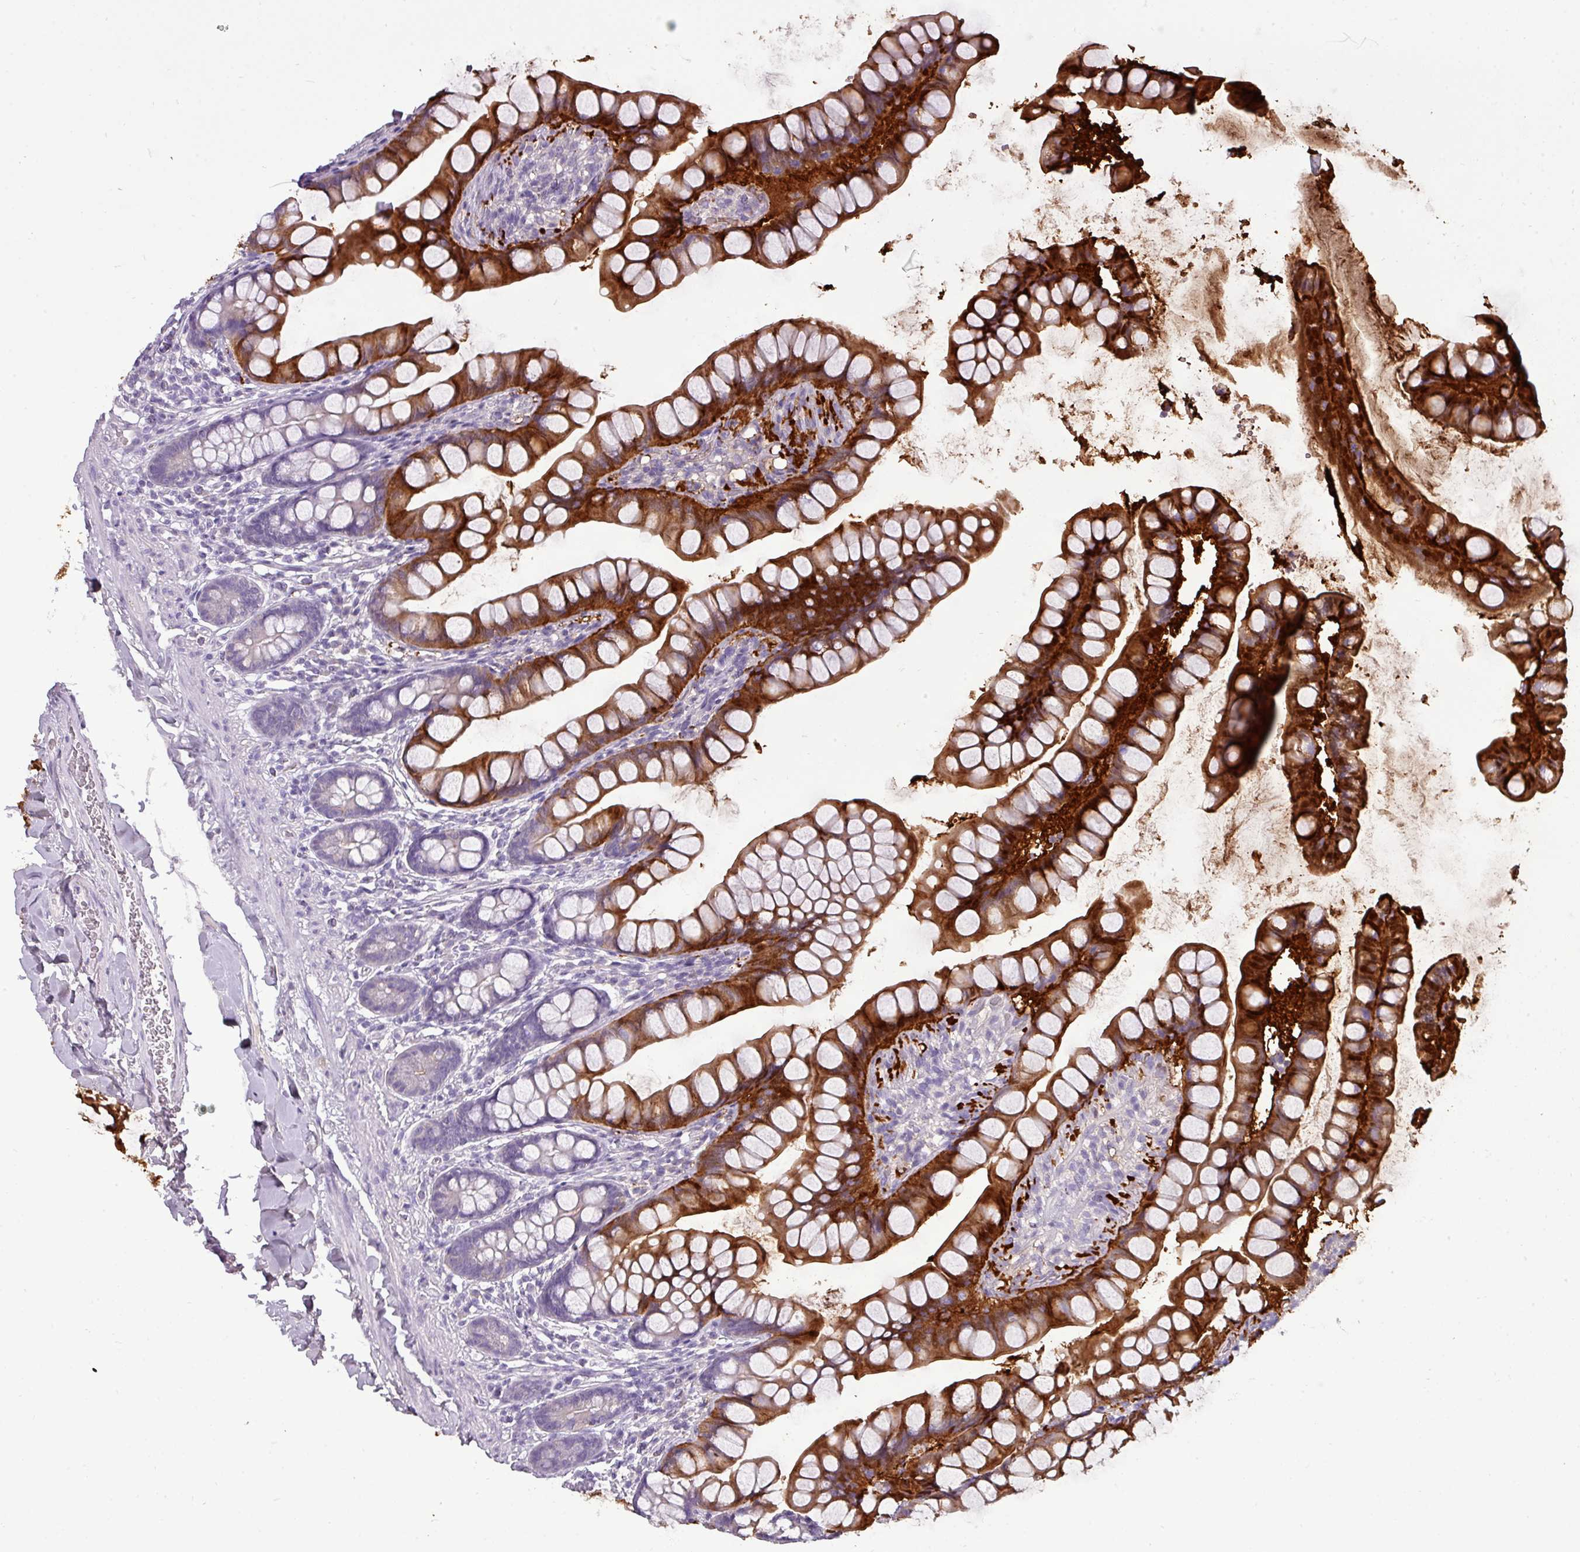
{"staining": {"intensity": "strong", "quantity": "25%-75%", "location": "cytoplasmic/membranous"}, "tissue": "small intestine", "cell_type": "Glandular cells", "image_type": "normal", "snomed": [{"axis": "morphology", "description": "Normal tissue, NOS"}, {"axis": "topography", "description": "Small intestine"}], "caption": "Protein analysis of normal small intestine demonstrates strong cytoplasmic/membranous staining in approximately 25%-75% of glandular cells.", "gene": "DNAAF9", "patient": {"sex": "male", "age": 70}}